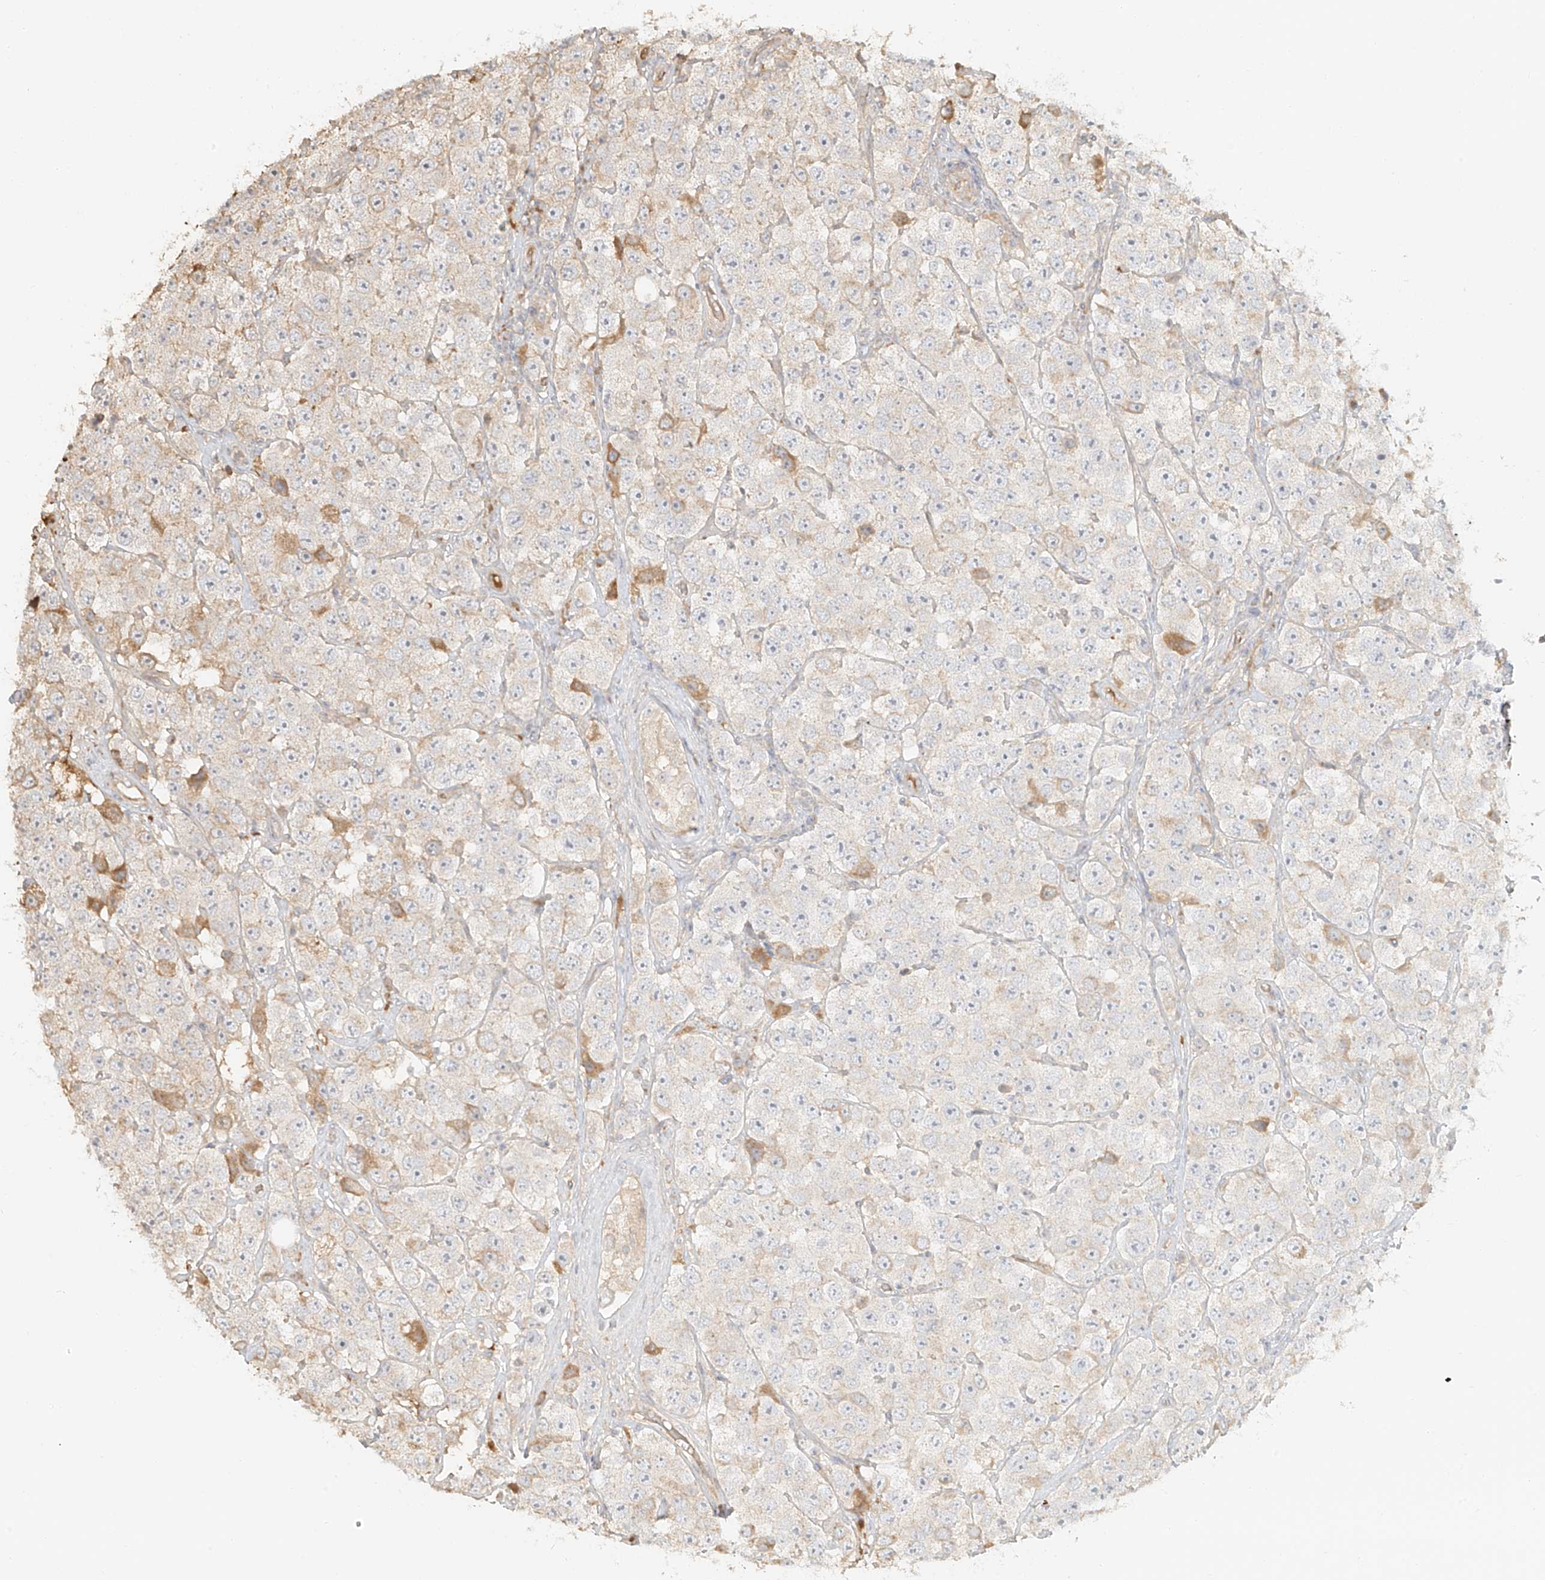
{"staining": {"intensity": "moderate", "quantity": "<25%", "location": "cytoplasmic/membranous"}, "tissue": "testis cancer", "cell_type": "Tumor cells", "image_type": "cancer", "snomed": [{"axis": "morphology", "description": "Seminoma, NOS"}, {"axis": "topography", "description": "Testis"}], "caption": "Brown immunohistochemical staining in human seminoma (testis) exhibits moderate cytoplasmic/membranous positivity in approximately <25% of tumor cells.", "gene": "UPK1B", "patient": {"sex": "male", "age": 28}}